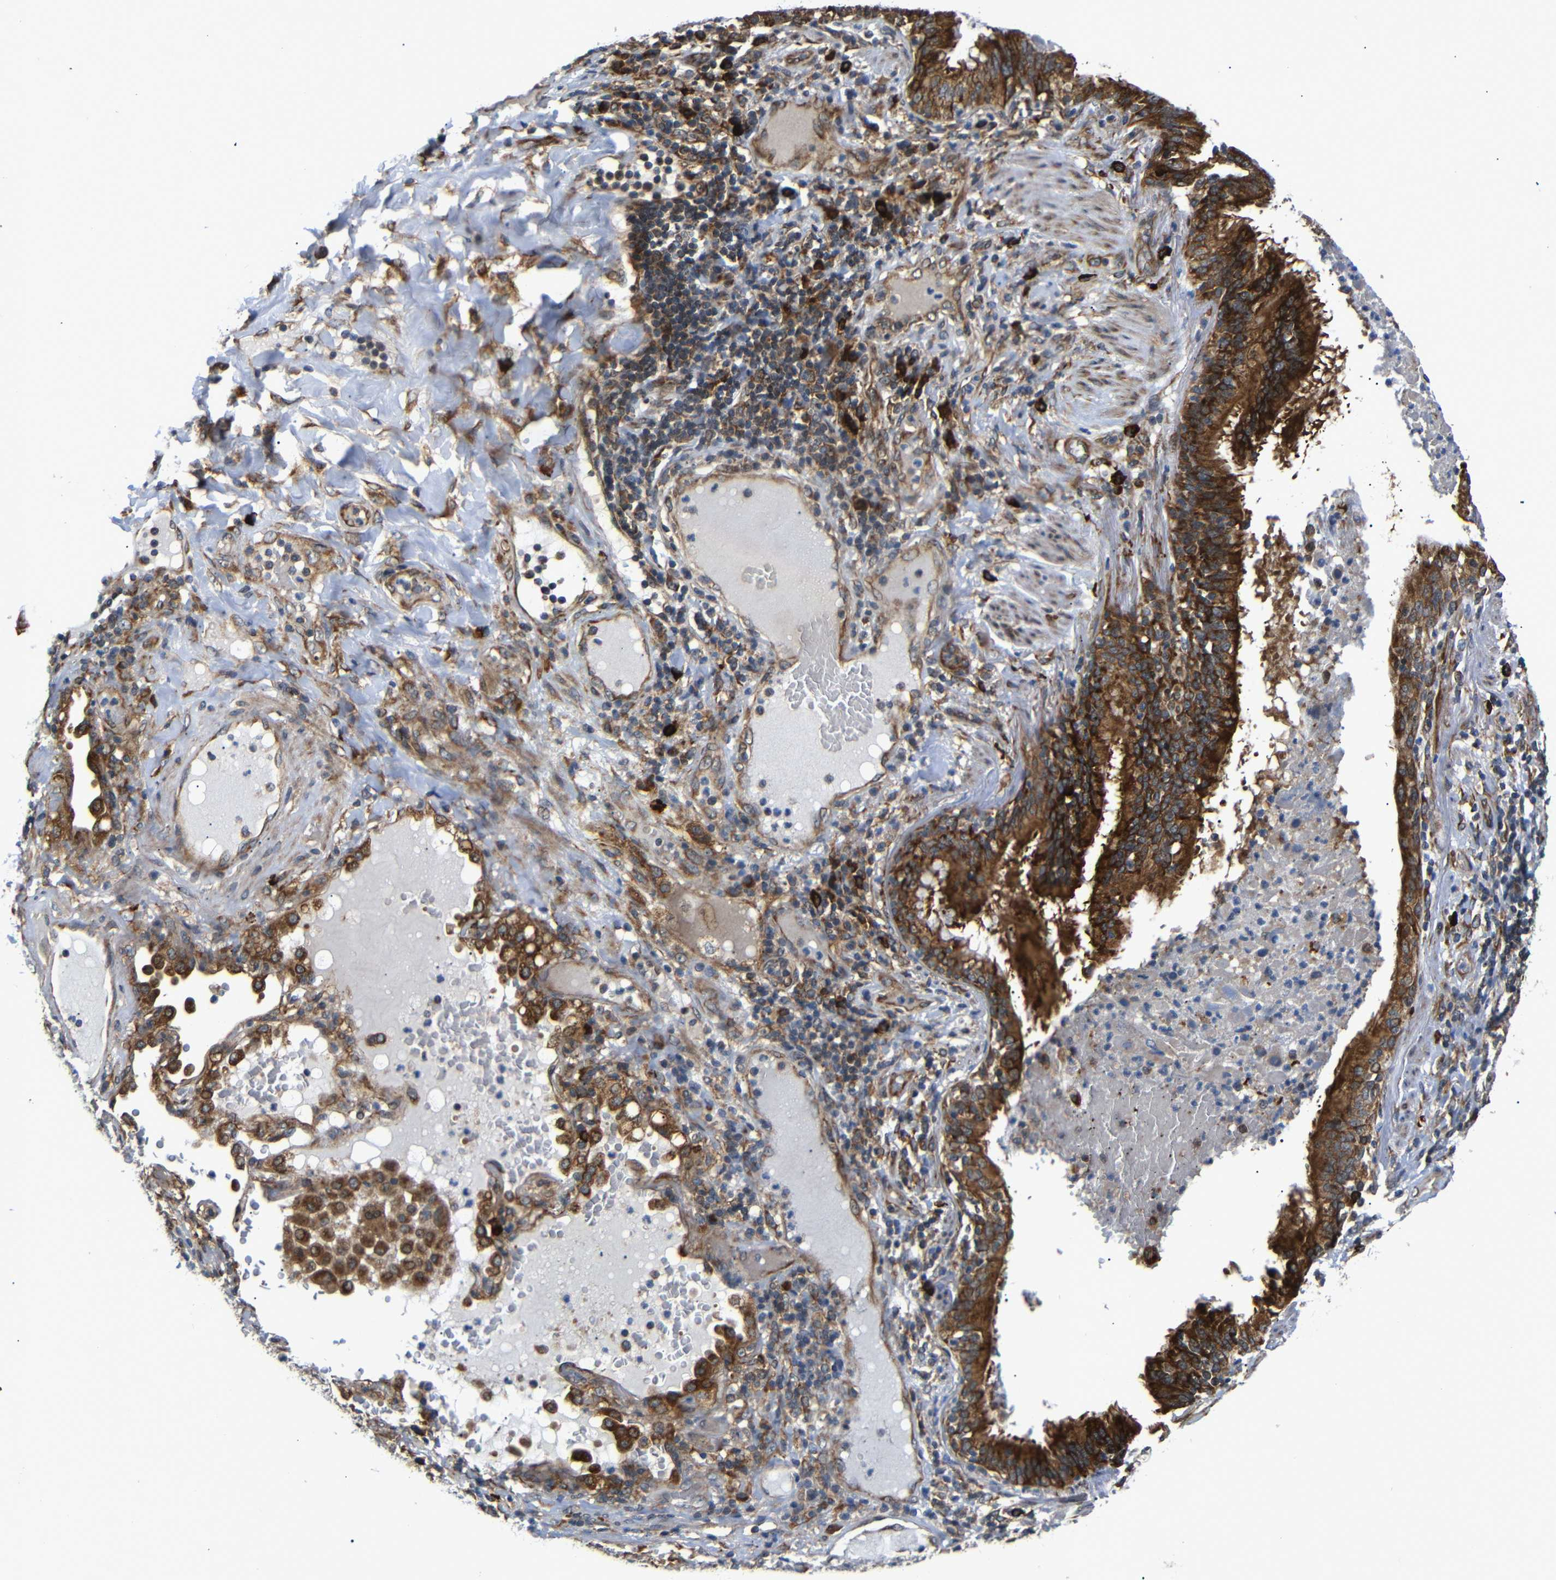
{"staining": {"intensity": "strong", "quantity": ">75%", "location": "cytoplasmic/membranous"}, "tissue": "lung cancer", "cell_type": "Tumor cells", "image_type": "cancer", "snomed": [{"axis": "morphology", "description": "Squamous cell carcinoma, NOS"}, {"axis": "topography", "description": "Lung"}], "caption": "This is an image of IHC staining of lung squamous cell carcinoma, which shows strong expression in the cytoplasmic/membranous of tumor cells.", "gene": "KANK4", "patient": {"sex": "male", "age": 57}}